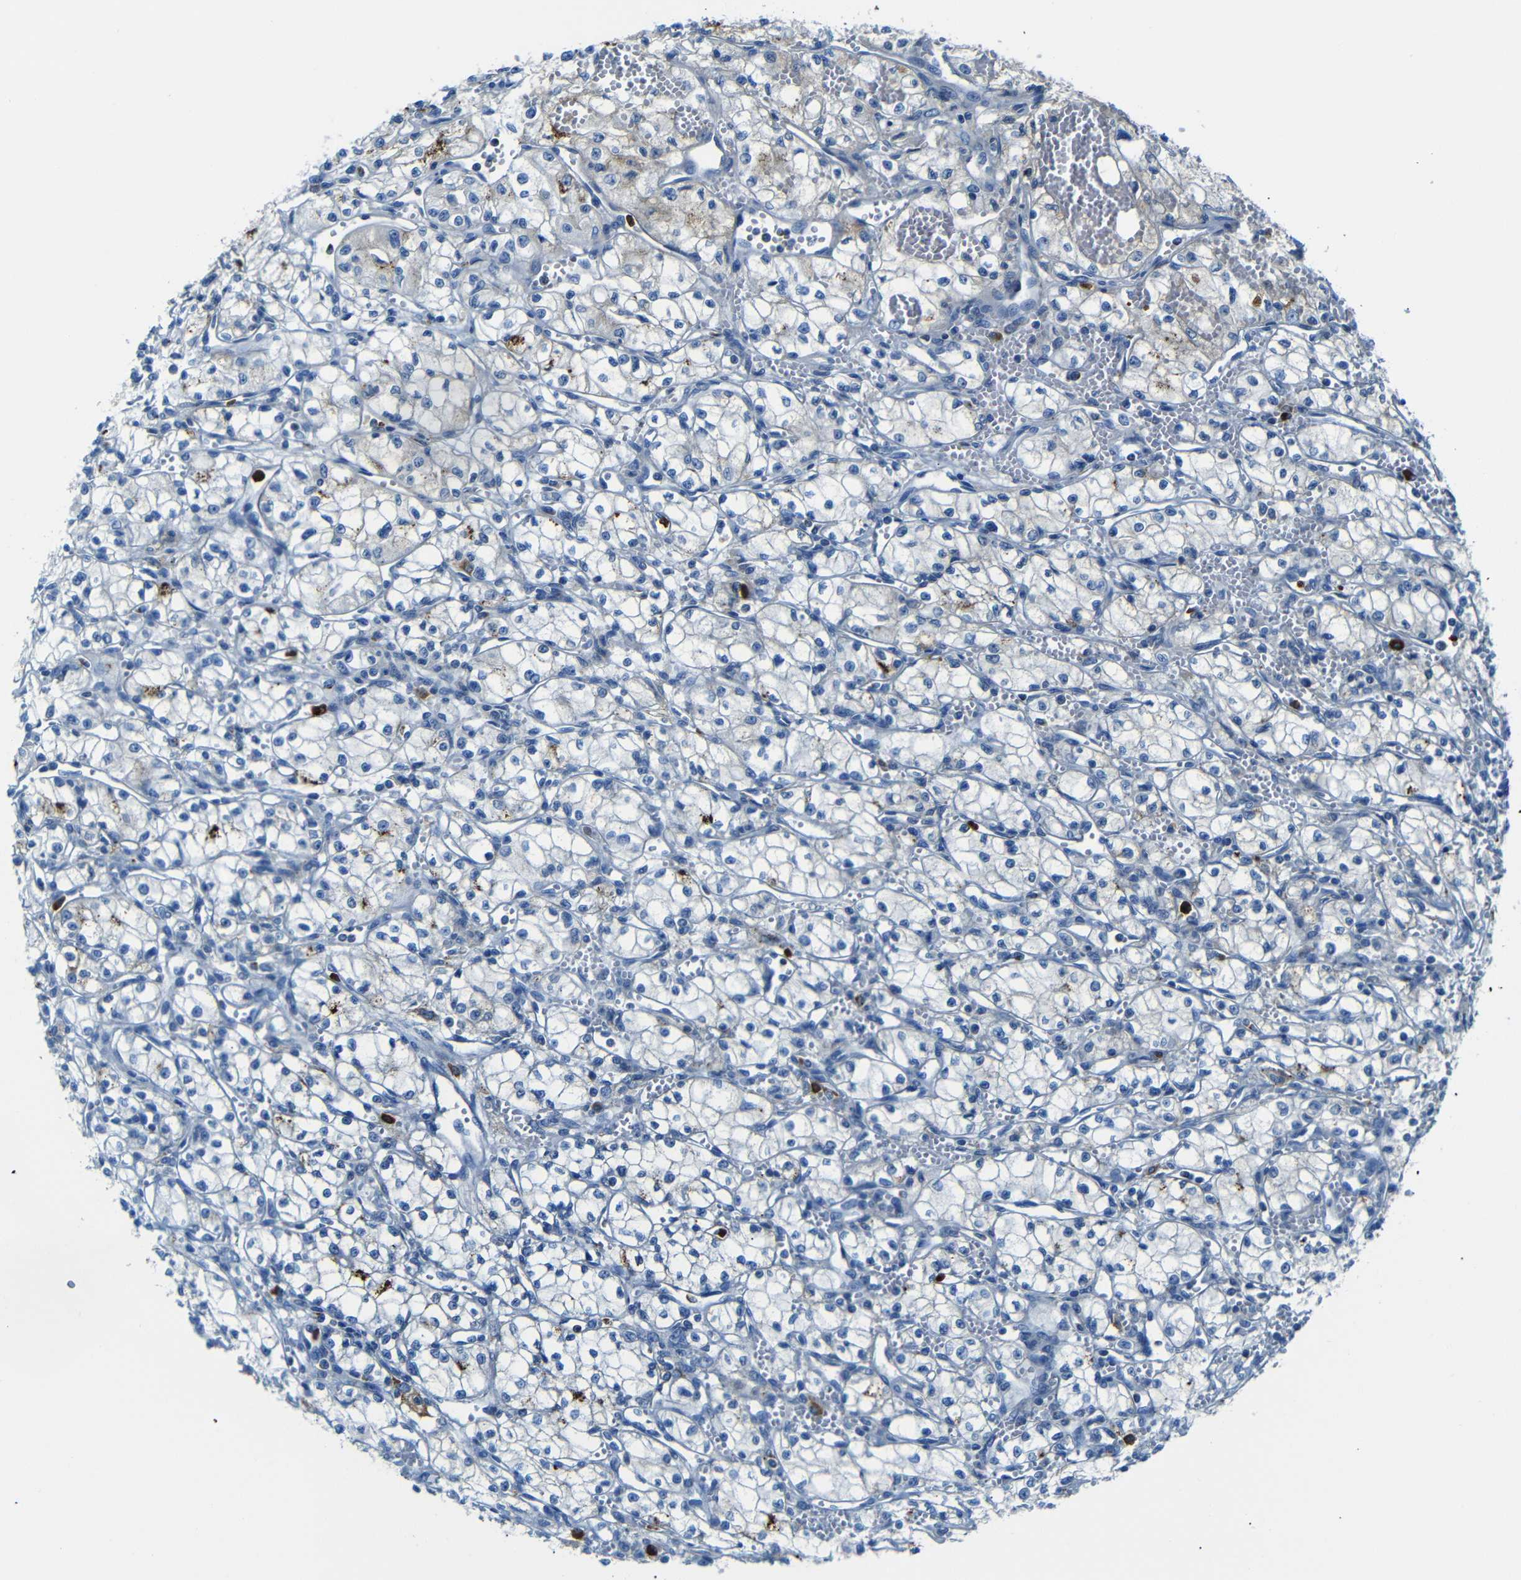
{"staining": {"intensity": "moderate", "quantity": "<25%", "location": "cytoplasmic/membranous"}, "tissue": "renal cancer", "cell_type": "Tumor cells", "image_type": "cancer", "snomed": [{"axis": "morphology", "description": "Normal tissue, NOS"}, {"axis": "morphology", "description": "Adenocarcinoma, NOS"}, {"axis": "topography", "description": "Kidney"}], "caption": "Adenocarcinoma (renal) stained with a protein marker displays moderate staining in tumor cells.", "gene": "SERPINA1", "patient": {"sex": "male", "age": 59}}